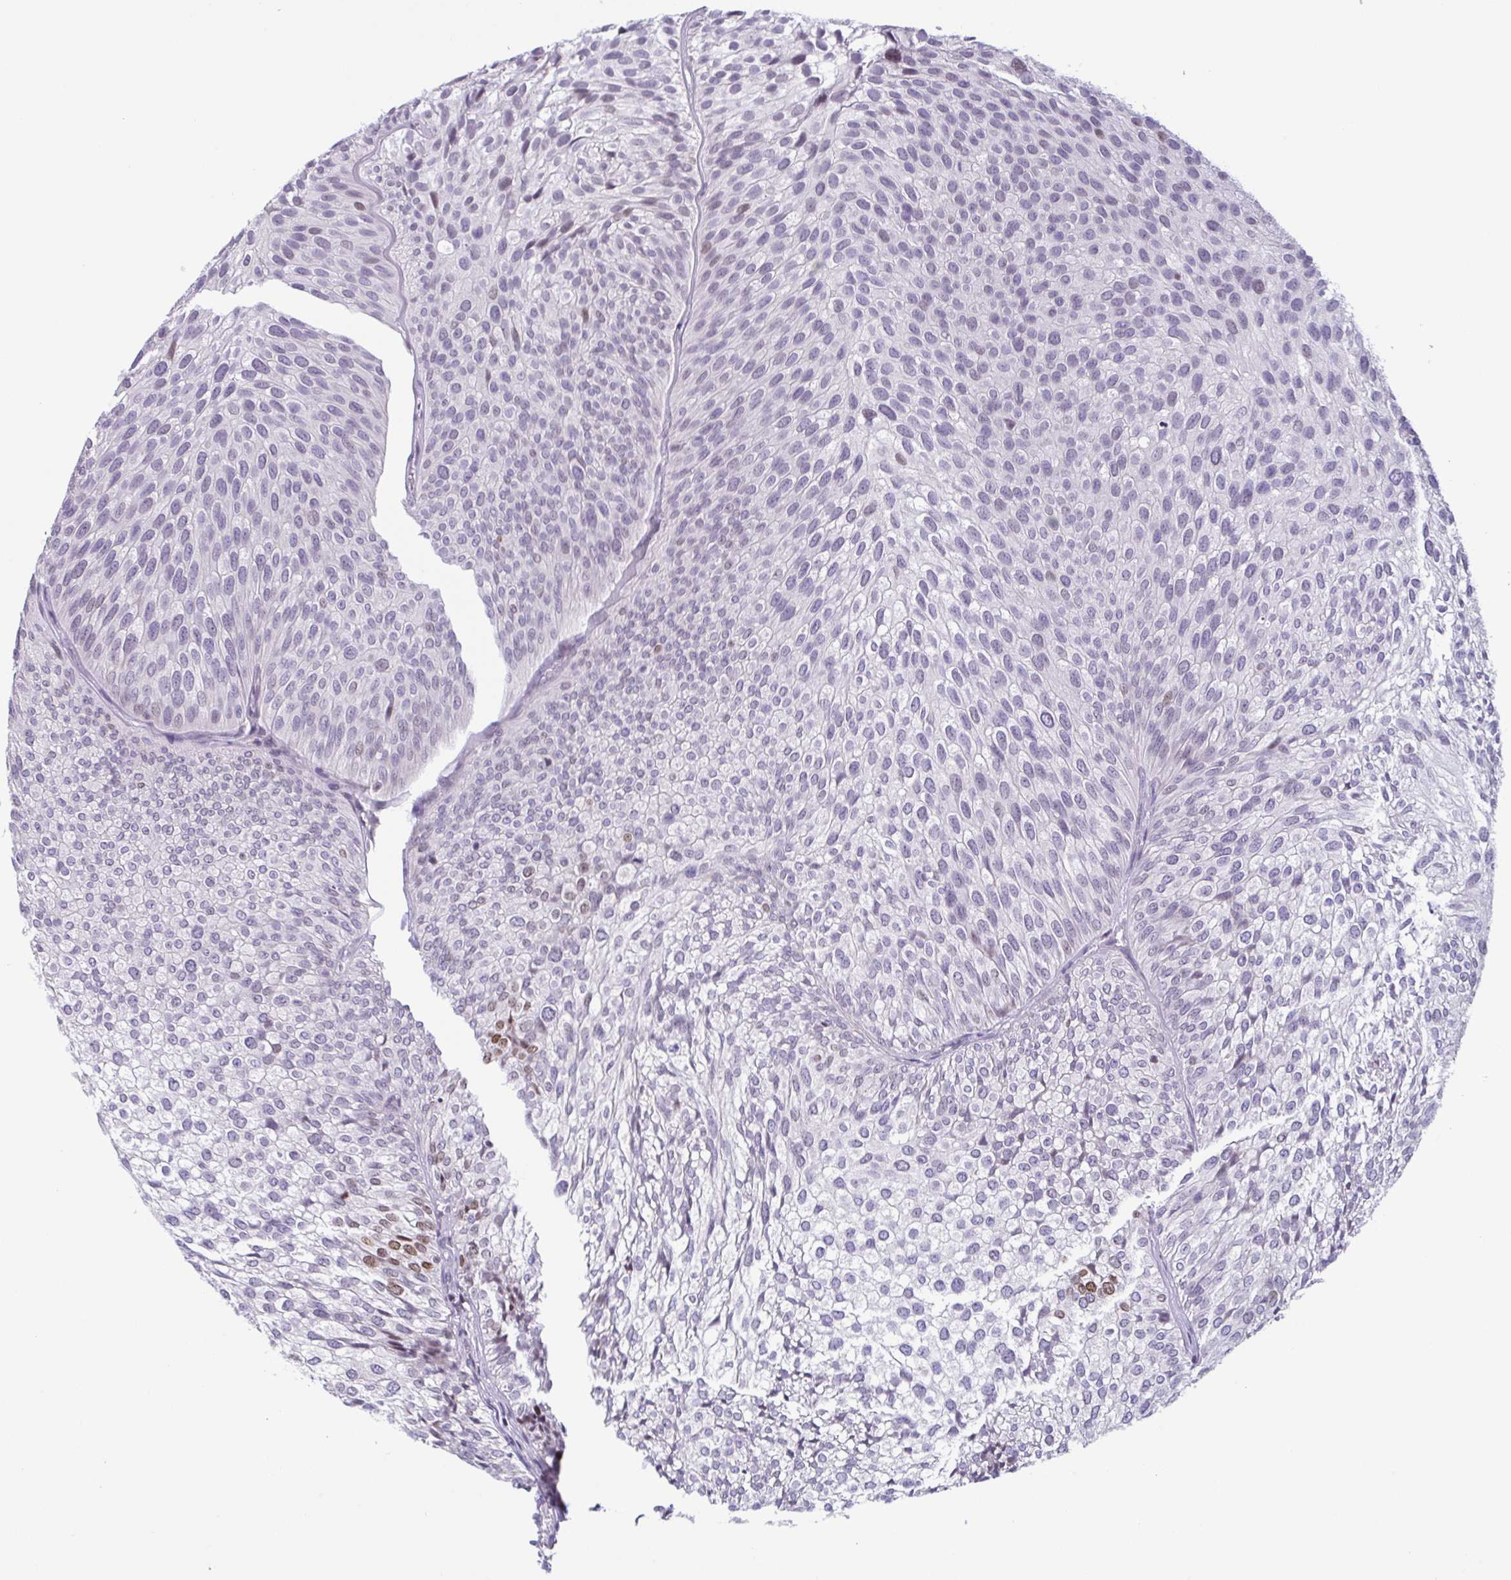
{"staining": {"intensity": "moderate", "quantity": "<25%", "location": "nuclear"}, "tissue": "urothelial cancer", "cell_type": "Tumor cells", "image_type": "cancer", "snomed": [{"axis": "morphology", "description": "Urothelial carcinoma, Low grade"}, {"axis": "topography", "description": "Urinary bladder"}], "caption": "Urothelial carcinoma (low-grade) stained with a protein marker demonstrates moderate staining in tumor cells.", "gene": "IRF1", "patient": {"sex": "male", "age": 91}}